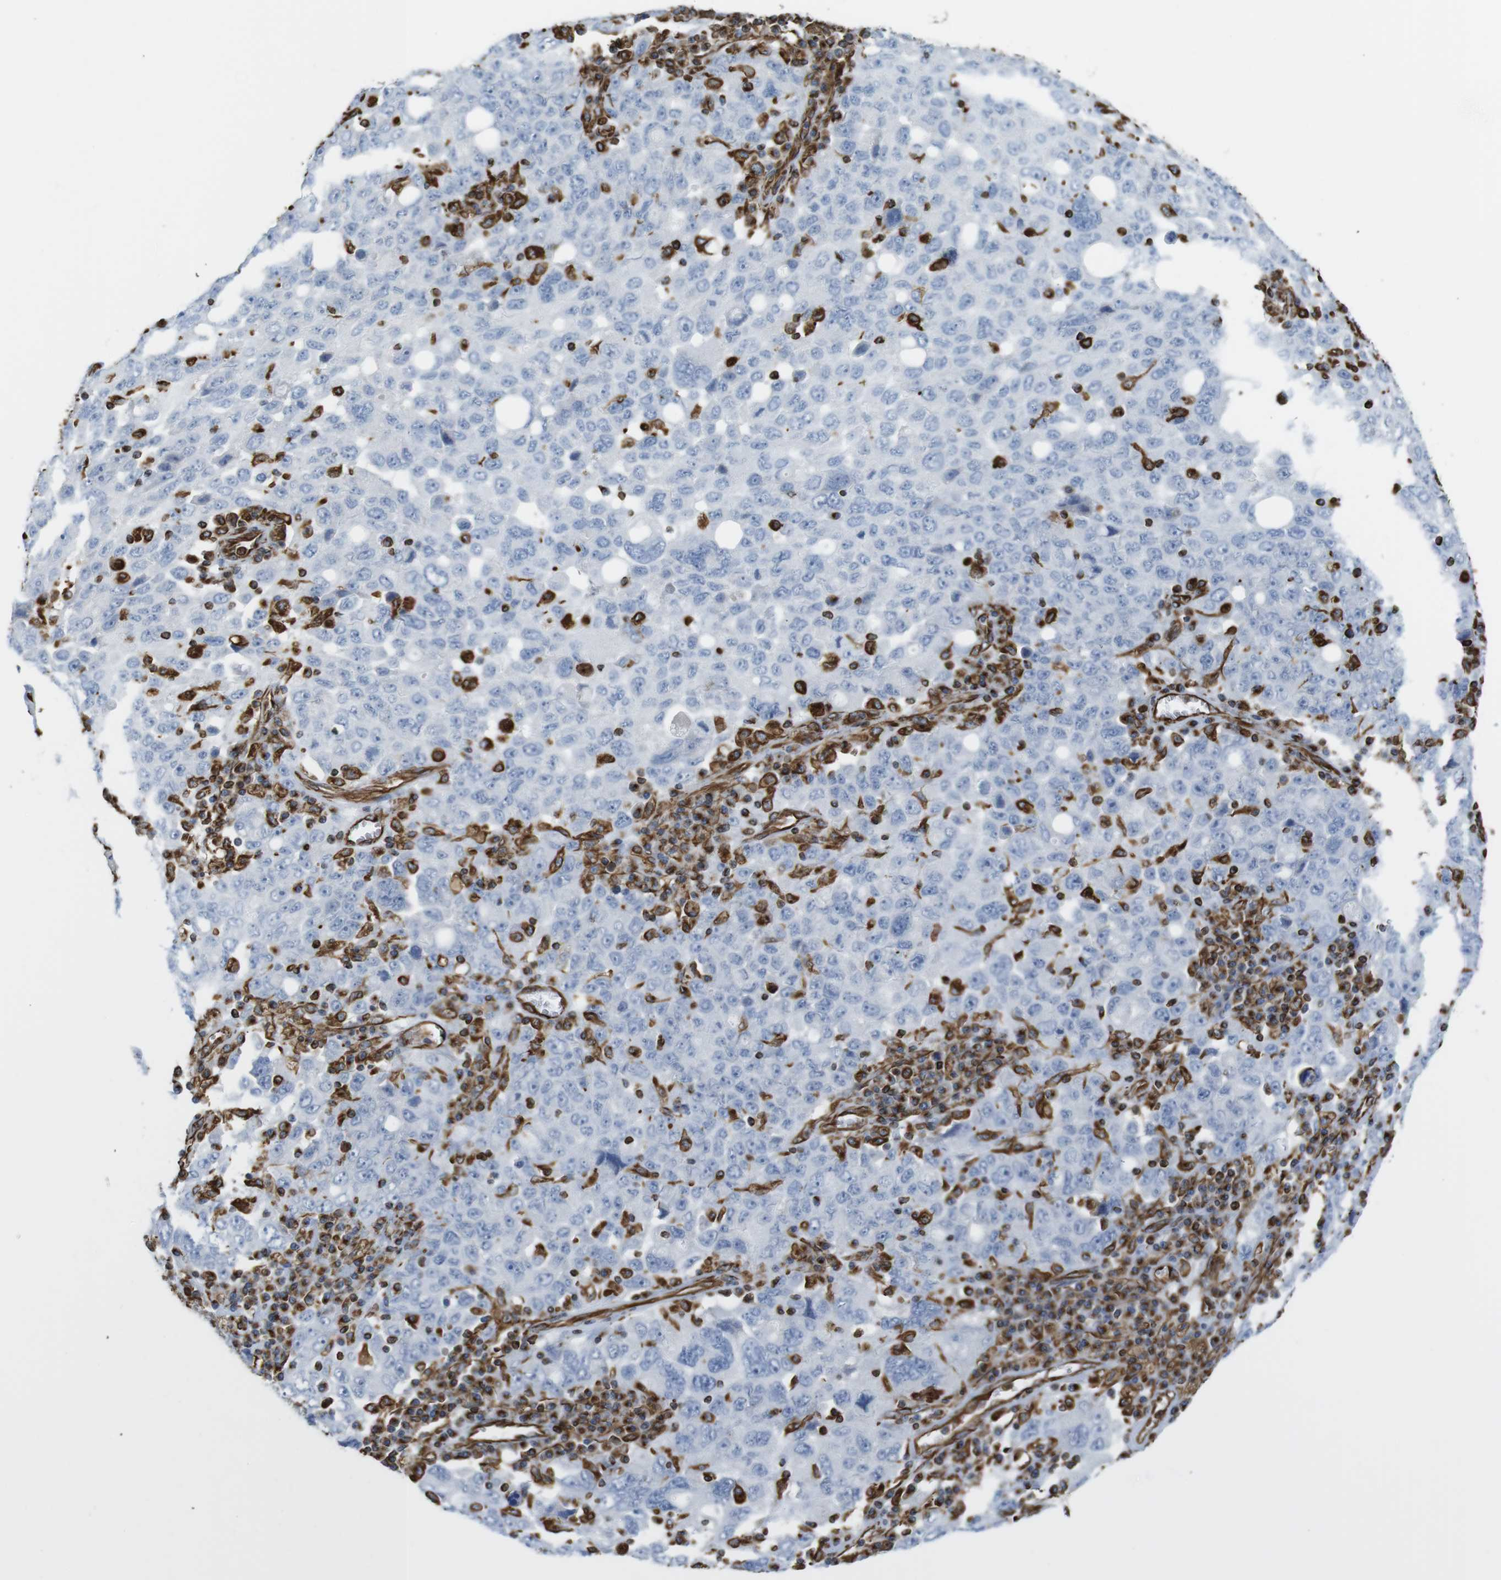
{"staining": {"intensity": "negative", "quantity": "none", "location": "none"}, "tissue": "ovarian cancer", "cell_type": "Tumor cells", "image_type": "cancer", "snomed": [{"axis": "morphology", "description": "Carcinoma, endometroid"}, {"axis": "topography", "description": "Ovary"}], "caption": "Immunohistochemical staining of human ovarian cancer (endometroid carcinoma) demonstrates no significant positivity in tumor cells. (IHC, brightfield microscopy, high magnification).", "gene": "RALGPS1", "patient": {"sex": "female", "age": 62}}